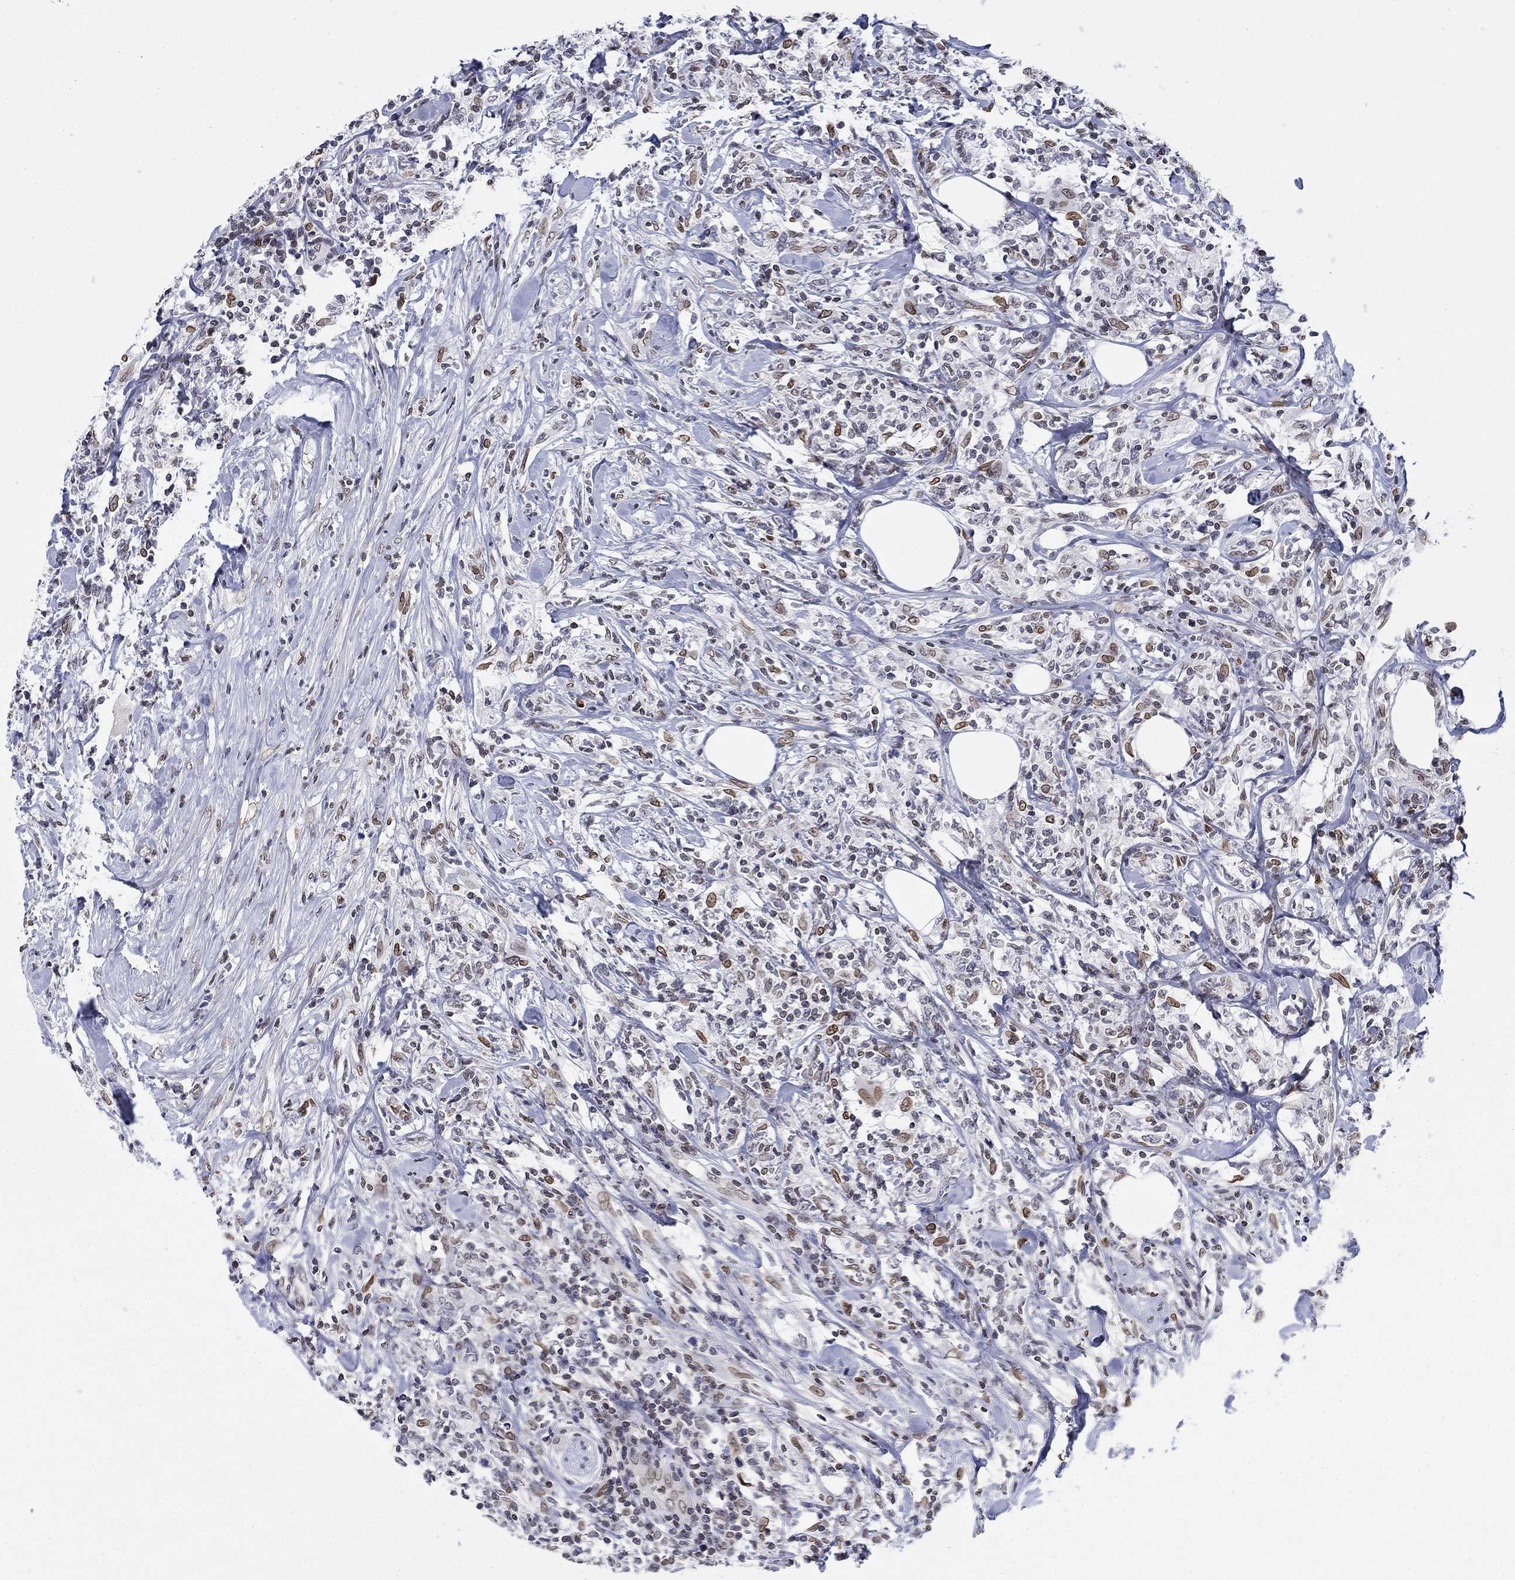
{"staining": {"intensity": "strong", "quantity": "<25%", "location": "cytoplasmic/membranous,nuclear"}, "tissue": "lymphoma", "cell_type": "Tumor cells", "image_type": "cancer", "snomed": [{"axis": "morphology", "description": "Malignant lymphoma, non-Hodgkin's type, High grade"}, {"axis": "topography", "description": "Lymph node"}], "caption": "Strong cytoplasmic/membranous and nuclear positivity for a protein is appreciated in approximately <25% of tumor cells of lymphoma using immunohistochemistry (IHC).", "gene": "TOR1AIP1", "patient": {"sex": "female", "age": 84}}